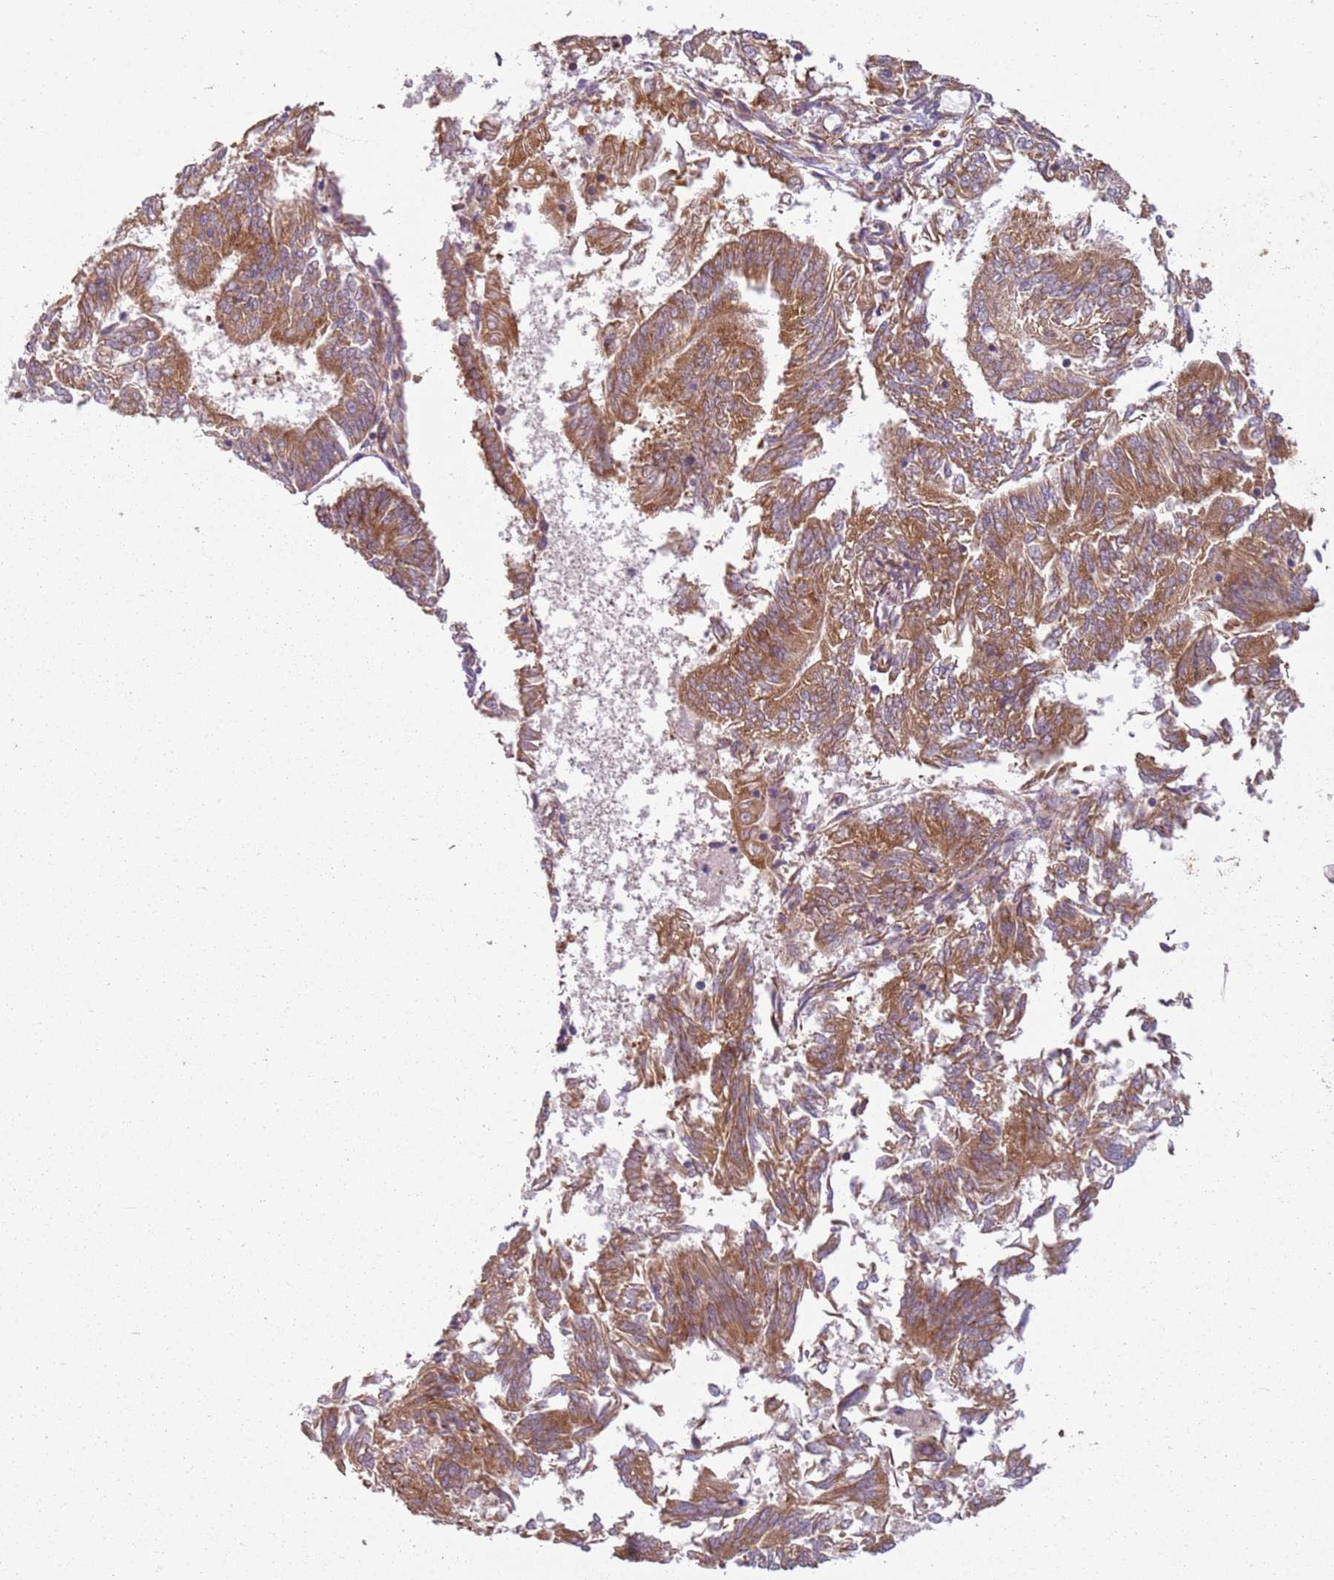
{"staining": {"intensity": "moderate", "quantity": ">75%", "location": "cytoplasmic/membranous"}, "tissue": "endometrial cancer", "cell_type": "Tumor cells", "image_type": "cancer", "snomed": [{"axis": "morphology", "description": "Adenocarcinoma, NOS"}, {"axis": "topography", "description": "Endometrium"}], "caption": "This is an image of immunohistochemistry staining of adenocarcinoma (endometrial), which shows moderate positivity in the cytoplasmic/membranous of tumor cells.", "gene": "RPS28", "patient": {"sex": "female", "age": 58}}